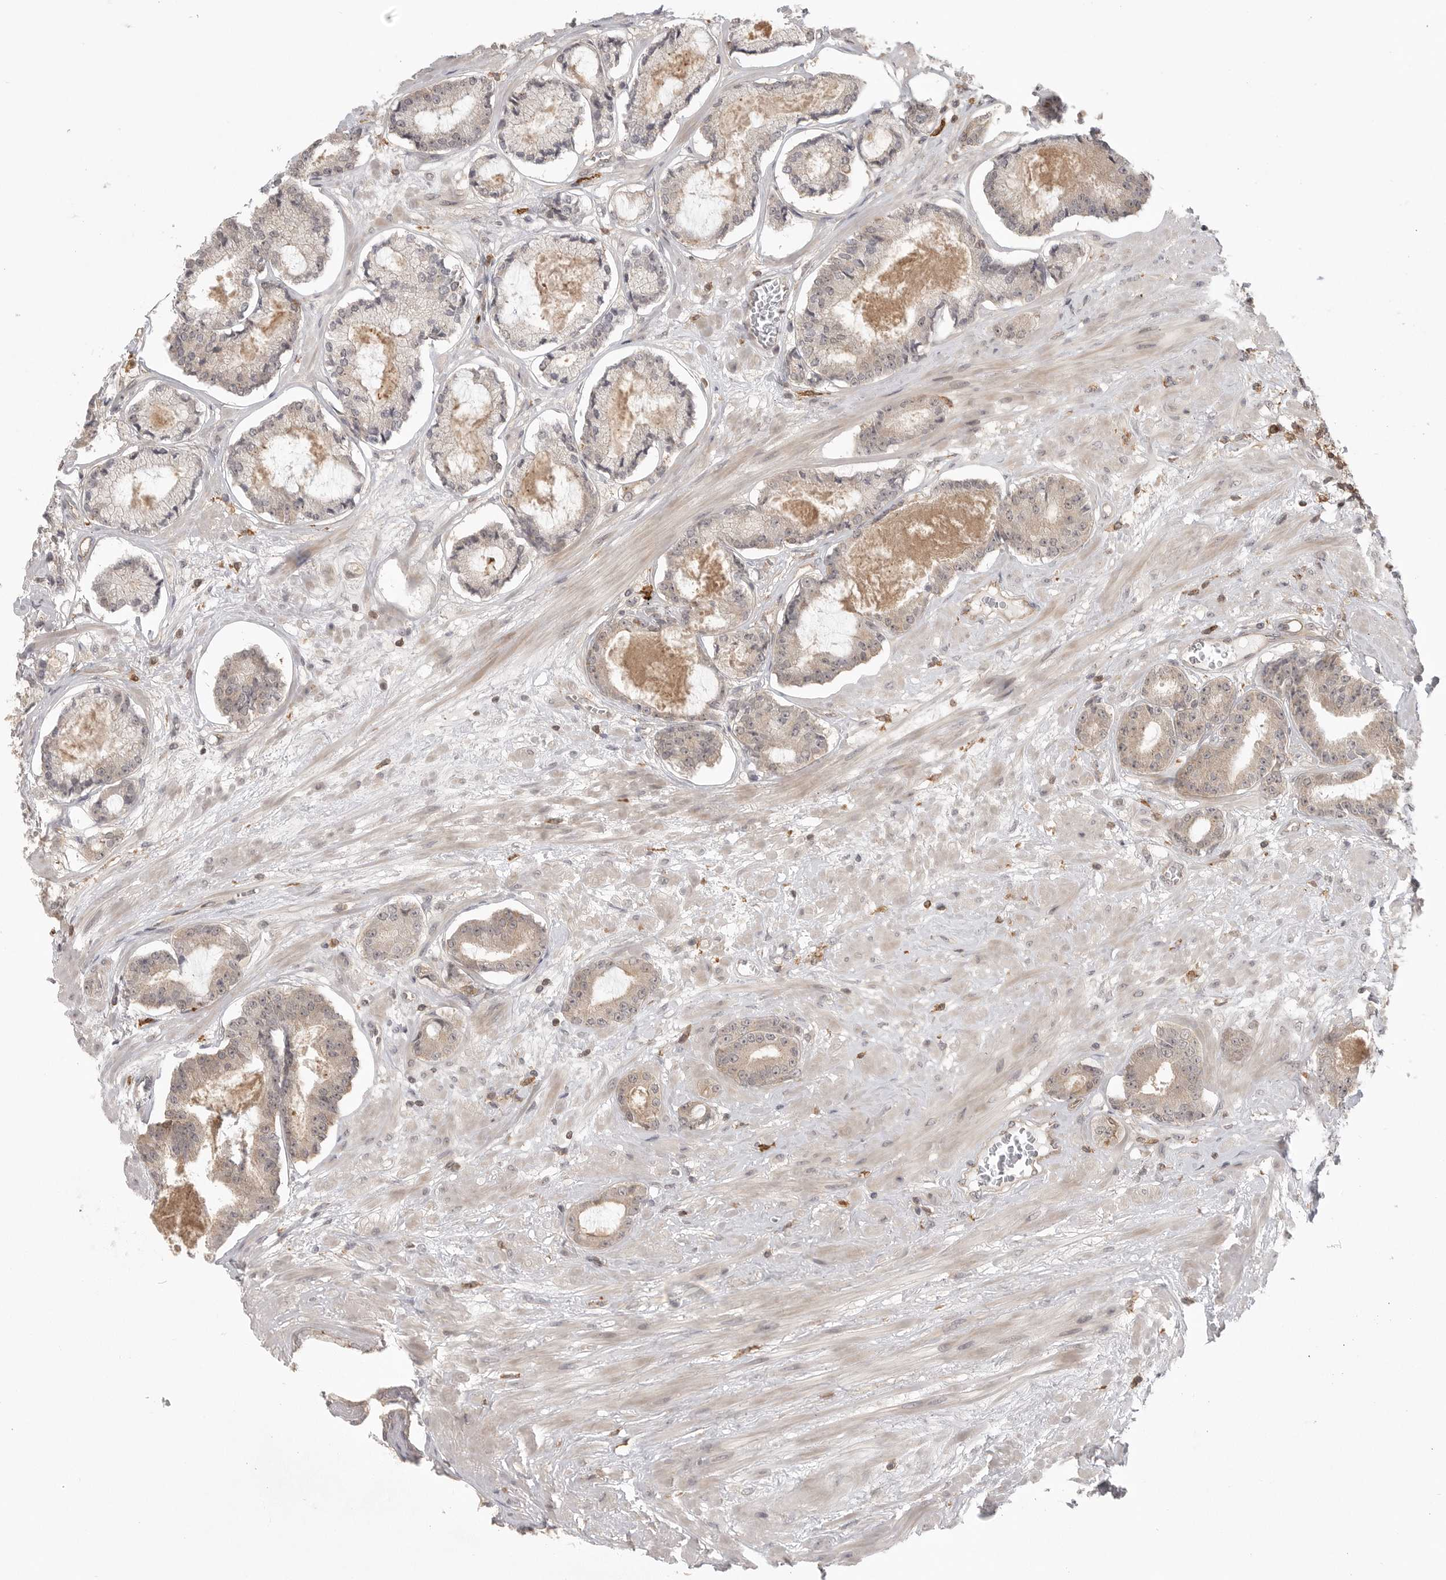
{"staining": {"intensity": "weak", "quantity": "<25%", "location": "cytoplasmic/membranous"}, "tissue": "prostate cancer", "cell_type": "Tumor cells", "image_type": "cancer", "snomed": [{"axis": "morphology", "description": "Adenocarcinoma, Low grade"}, {"axis": "topography", "description": "Prostate"}], "caption": "Immunohistochemical staining of prostate cancer (adenocarcinoma (low-grade)) demonstrates no significant staining in tumor cells. (Stains: DAB immunohistochemistry (IHC) with hematoxylin counter stain, Microscopy: brightfield microscopy at high magnification).", "gene": "DBNL", "patient": {"sex": "male", "age": 60}}